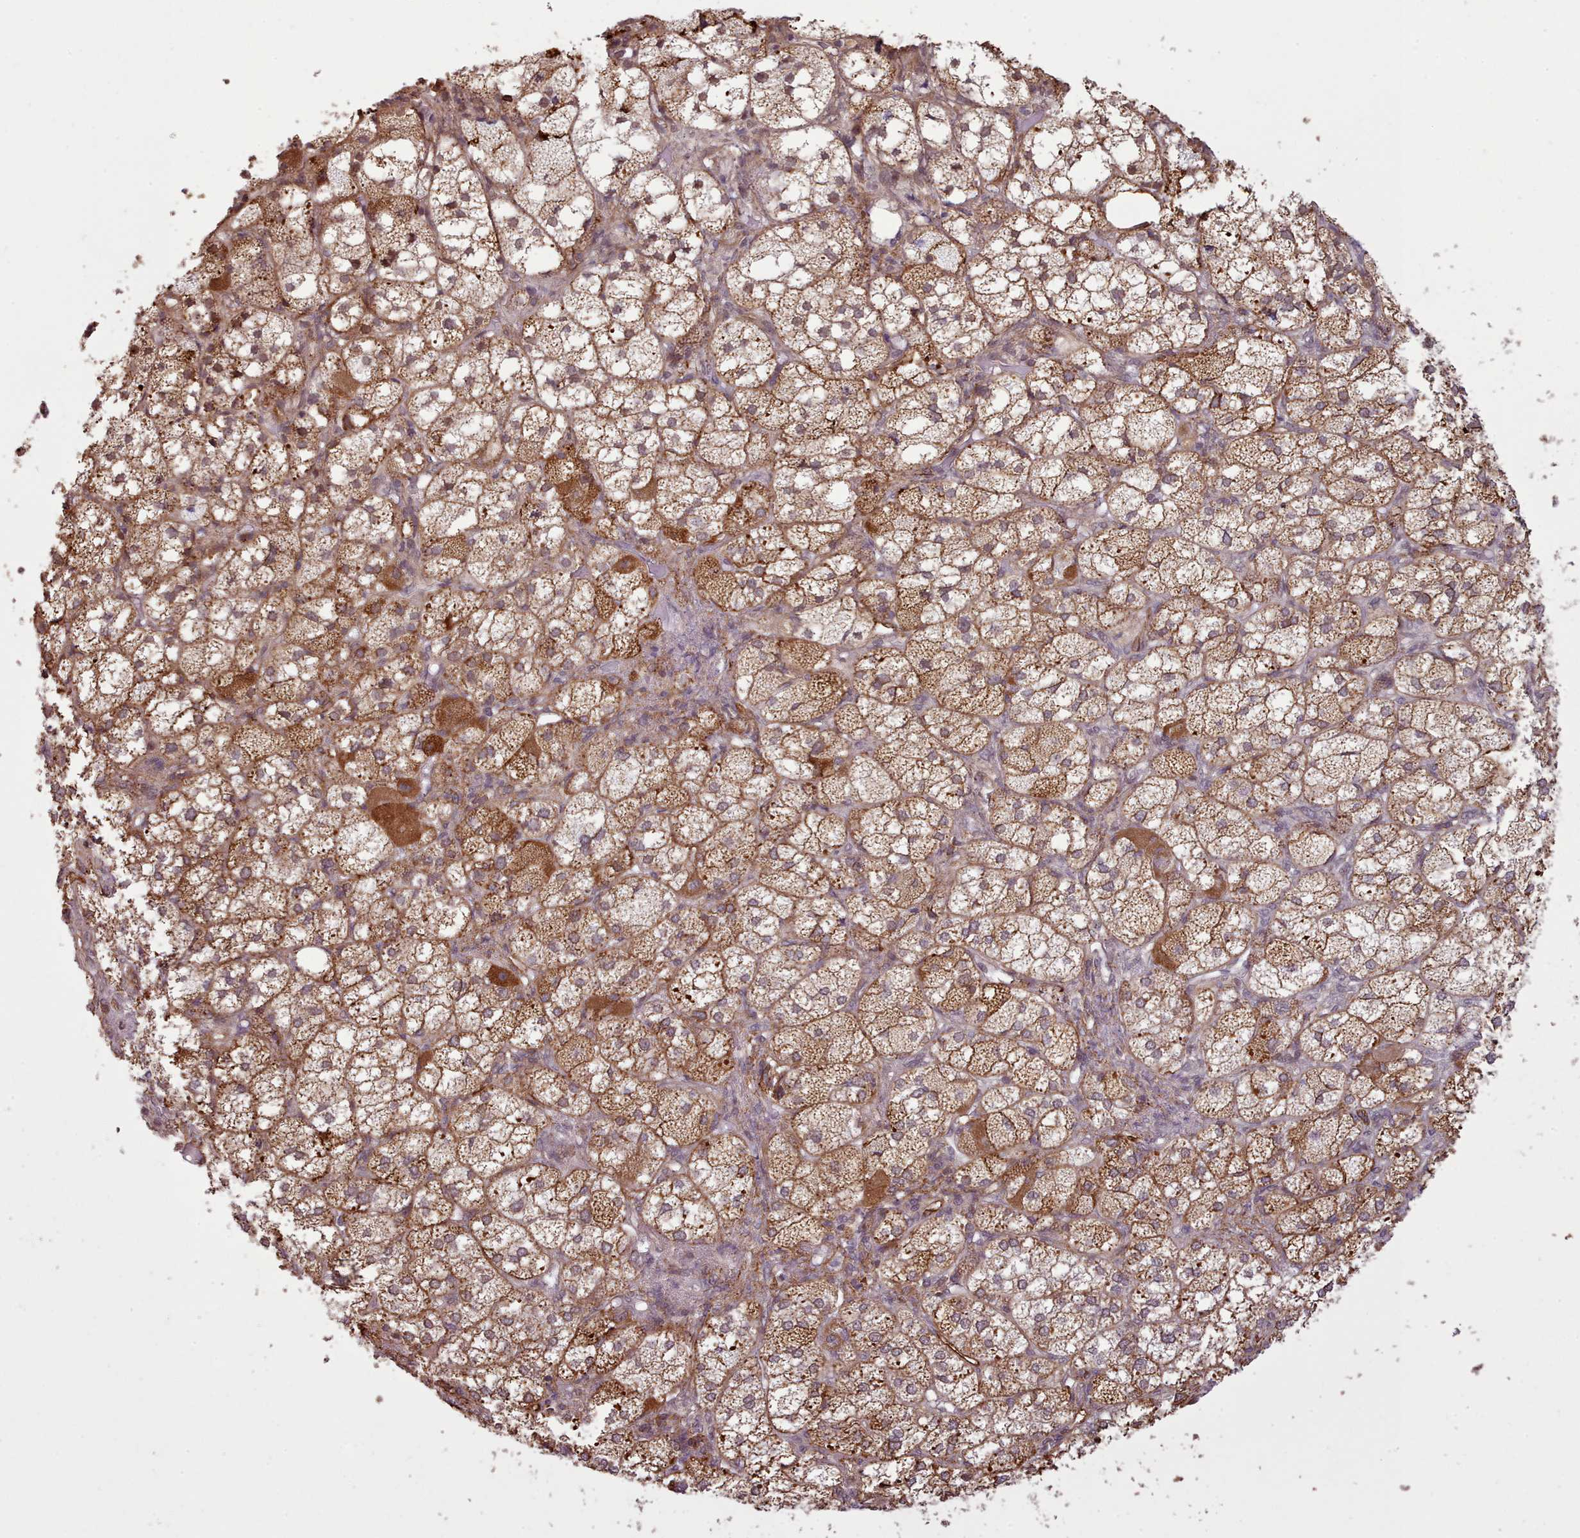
{"staining": {"intensity": "strong", "quantity": ">75%", "location": "cytoplasmic/membranous"}, "tissue": "adrenal gland", "cell_type": "Glandular cells", "image_type": "normal", "snomed": [{"axis": "morphology", "description": "Normal tissue, NOS"}, {"axis": "topography", "description": "Adrenal gland"}], "caption": "High-power microscopy captured an IHC histopathology image of normal adrenal gland, revealing strong cytoplasmic/membranous expression in approximately >75% of glandular cells.", "gene": "ZMYM4", "patient": {"sex": "female", "age": 61}}